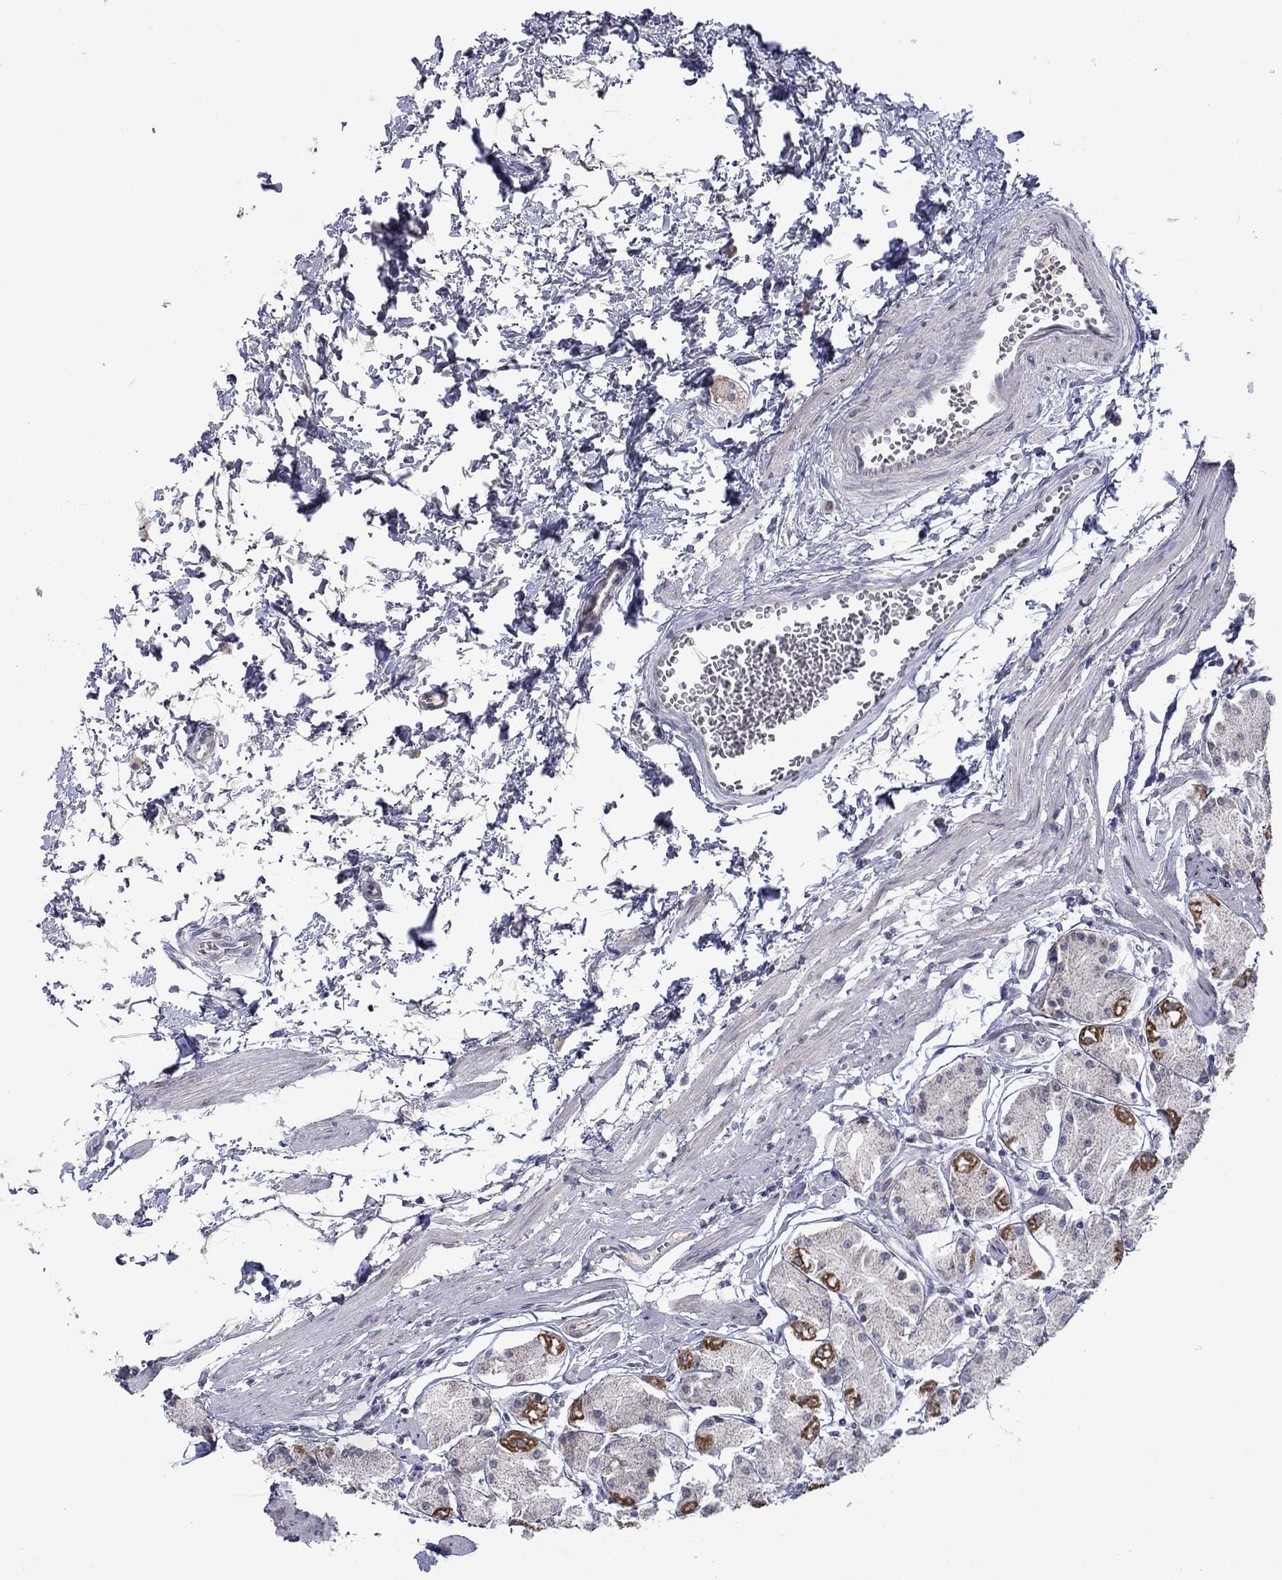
{"staining": {"intensity": "moderate", "quantity": "25%-75%", "location": "cytoplasmic/membranous"}, "tissue": "stomach", "cell_type": "Glandular cells", "image_type": "normal", "snomed": [{"axis": "morphology", "description": "Normal tissue, NOS"}, {"axis": "topography", "description": "Stomach, upper"}], "caption": "Glandular cells exhibit moderate cytoplasmic/membranous staining in approximately 25%-75% of cells in benign stomach. The staining is performed using DAB (3,3'-diaminobenzidine) brown chromogen to label protein expression. The nuclei are counter-stained blue using hematoxylin.", "gene": "KCNJ16", "patient": {"sex": "male", "age": 60}}